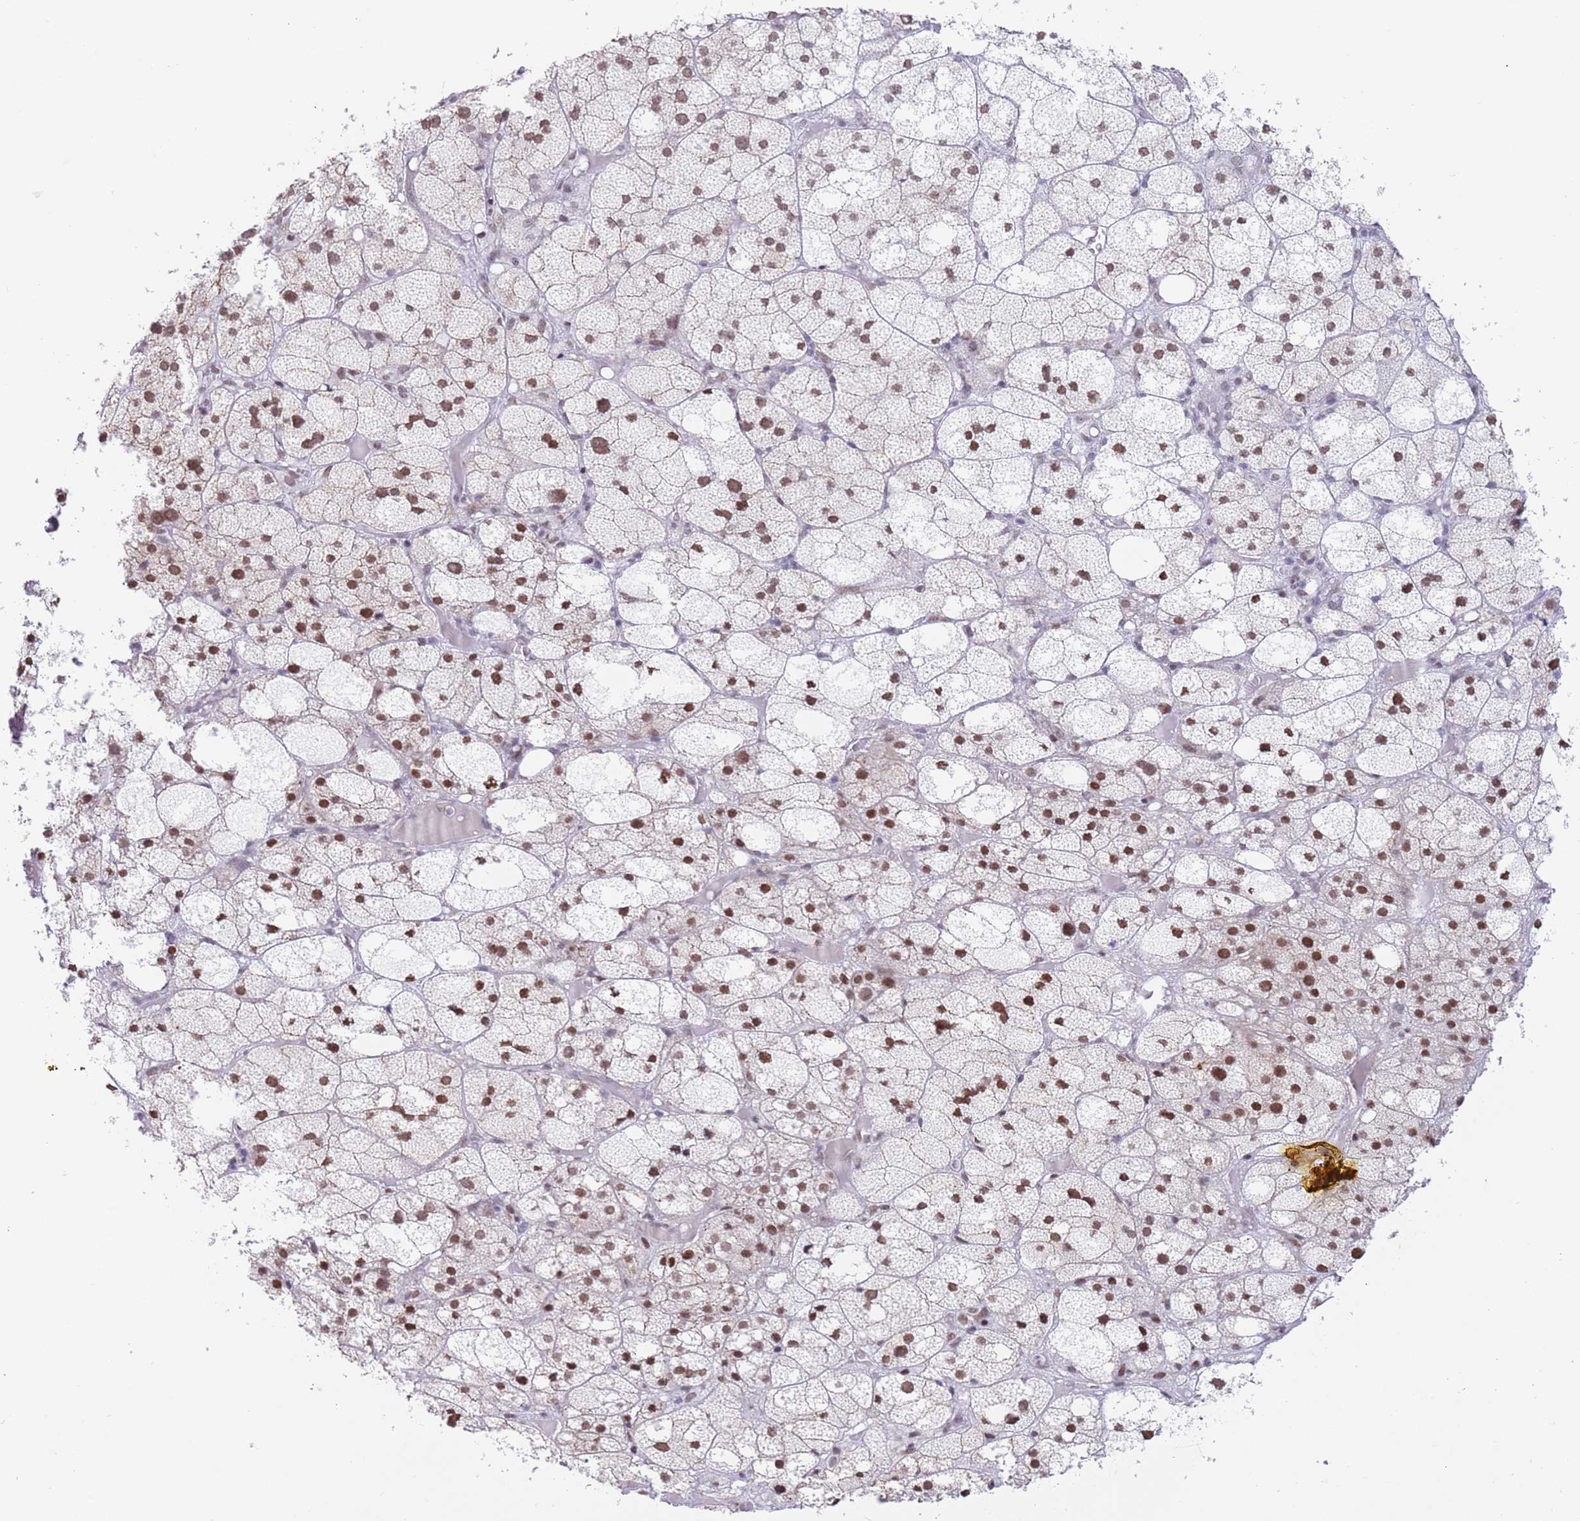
{"staining": {"intensity": "moderate", "quantity": ">75%", "location": "nuclear"}, "tissue": "adrenal gland", "cell_type": "Glandular cells", "image_type": "normal", "snomed": [{"axis": "morphology", "description": "Normal tissue, NOS"}, {"axis": "topography", "description": "Adrenal gland"}], "caption": "A medium amount of moderate nuclear expression is seen in about >75% of glandular cells in unremarkable adrenal gland.", "gene": "ZNF382", "patient": {"sex": "female", "age": 61}}